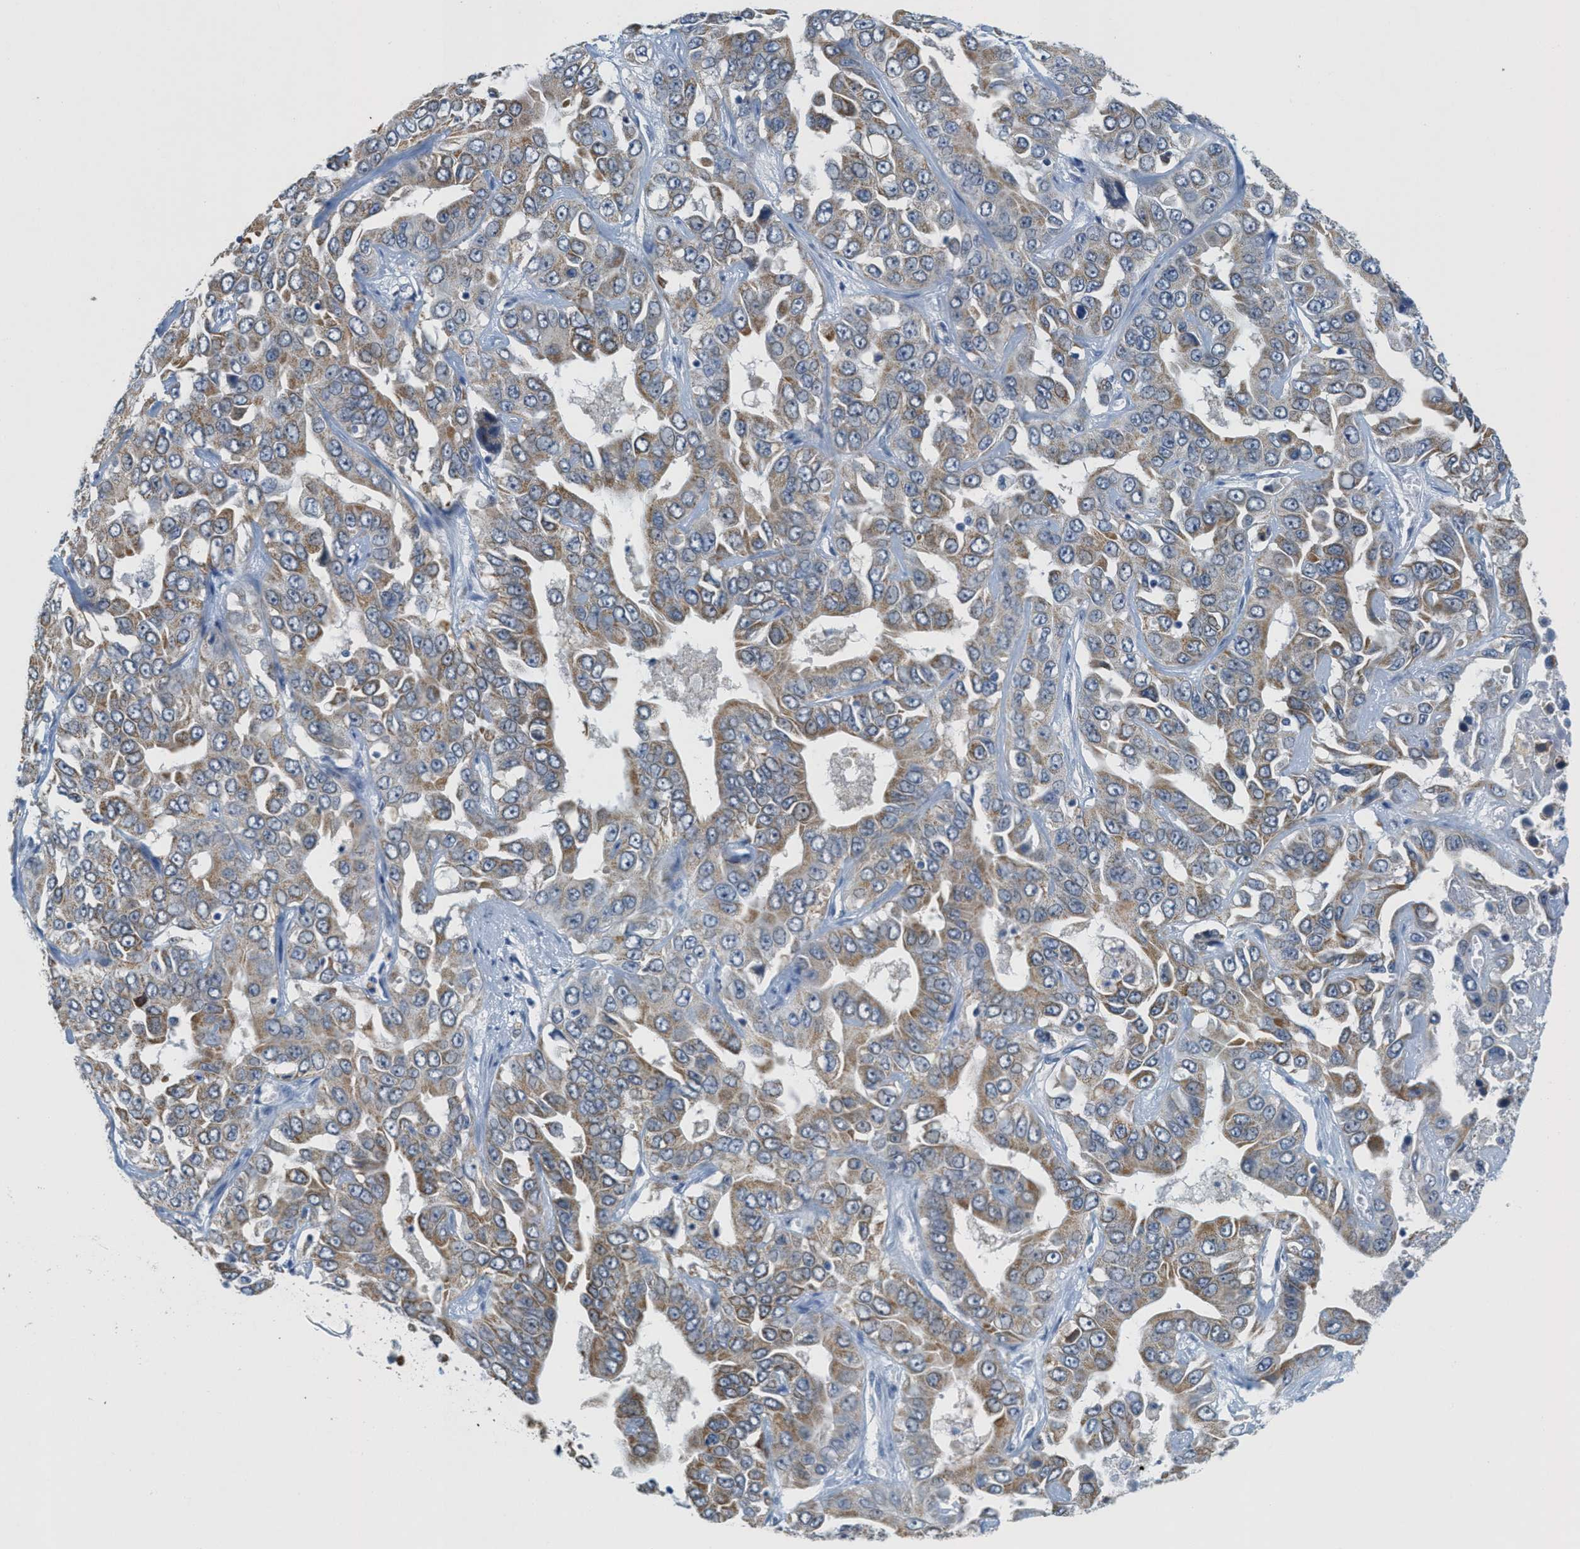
{"staining": {"intensity": "moderate", "quantity": ">75%", "location": "cytoplasmic/membranous"}, "tissue": "liver cancer", "cell_type": "Tumor cells", "image_type": "cancer", "snomed": [{"axis": "morphology", "description": "Cholangiocarcinoma"}, {"axis": "topography", "description": "Liver"}], "caption": "There is medium levels of moderate cytoplasmic/membranous expression in tumor cells of liver cholangiocarcinoma, as demonstrated by immunohistochemical staining (brown color).", "gene": "HS3ST2", "patient": {"sex": "female", "age": 52}}